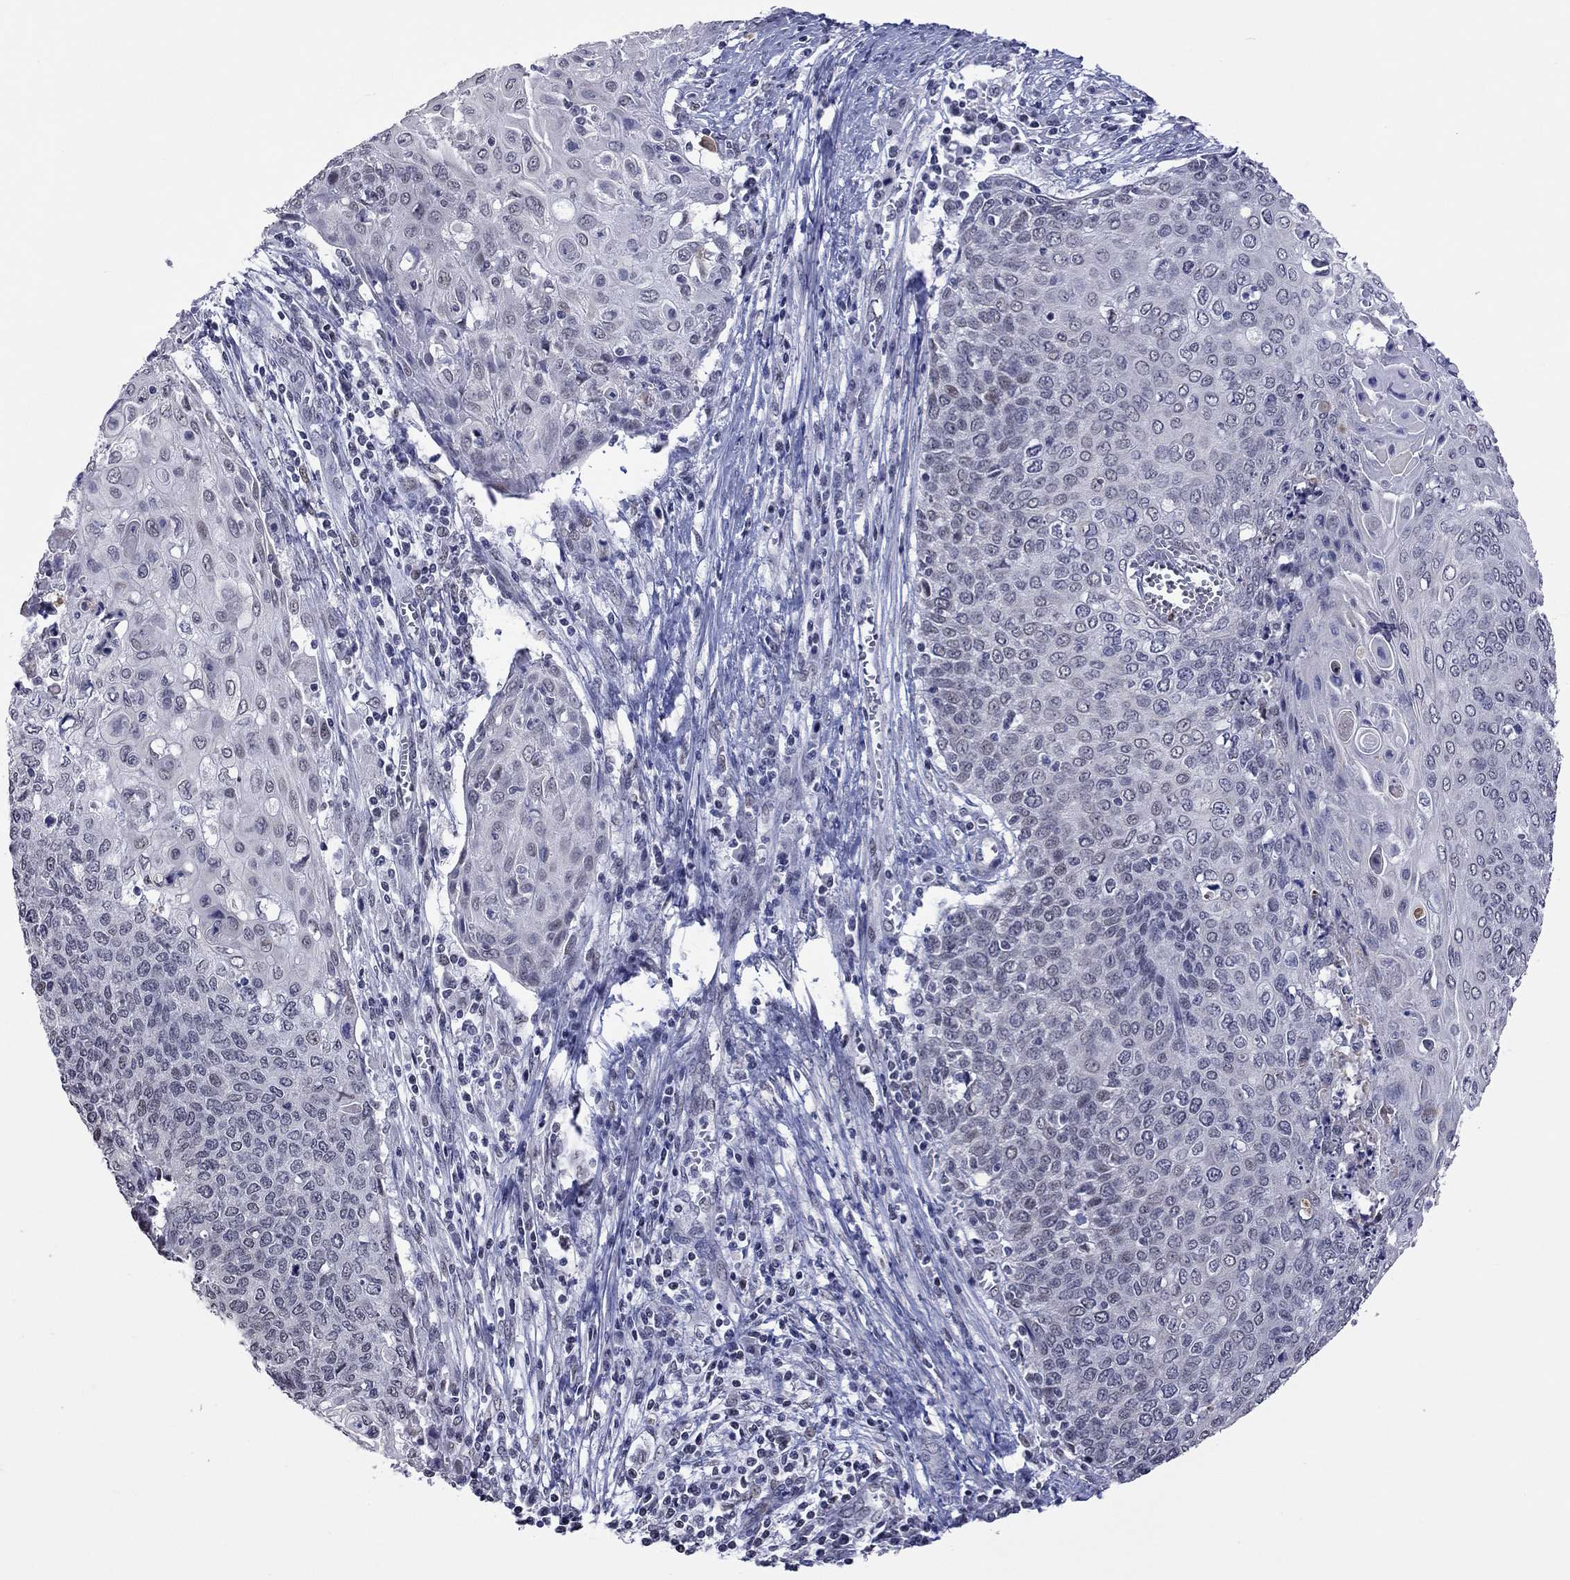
{"staining": {"intensity": "negative", "quantity": "none", "location": "none"}, "tissue": "cervical cancer", "cell_type": "Tumor cells", "image_type": "cancer", "snomed": [{"axis": "morphology", "description": "Squamous cell carcinoma, NOS"}, {"axis": "topography", "description": "Cervix"}], "caption": "The IHC photomicrograph has no significant staining in tumor cells of cervical cancer (squamous cell carcinoma) tissue.", "gene": "PPP1R3A", "patient": {"sex": "female", "age": 39}}